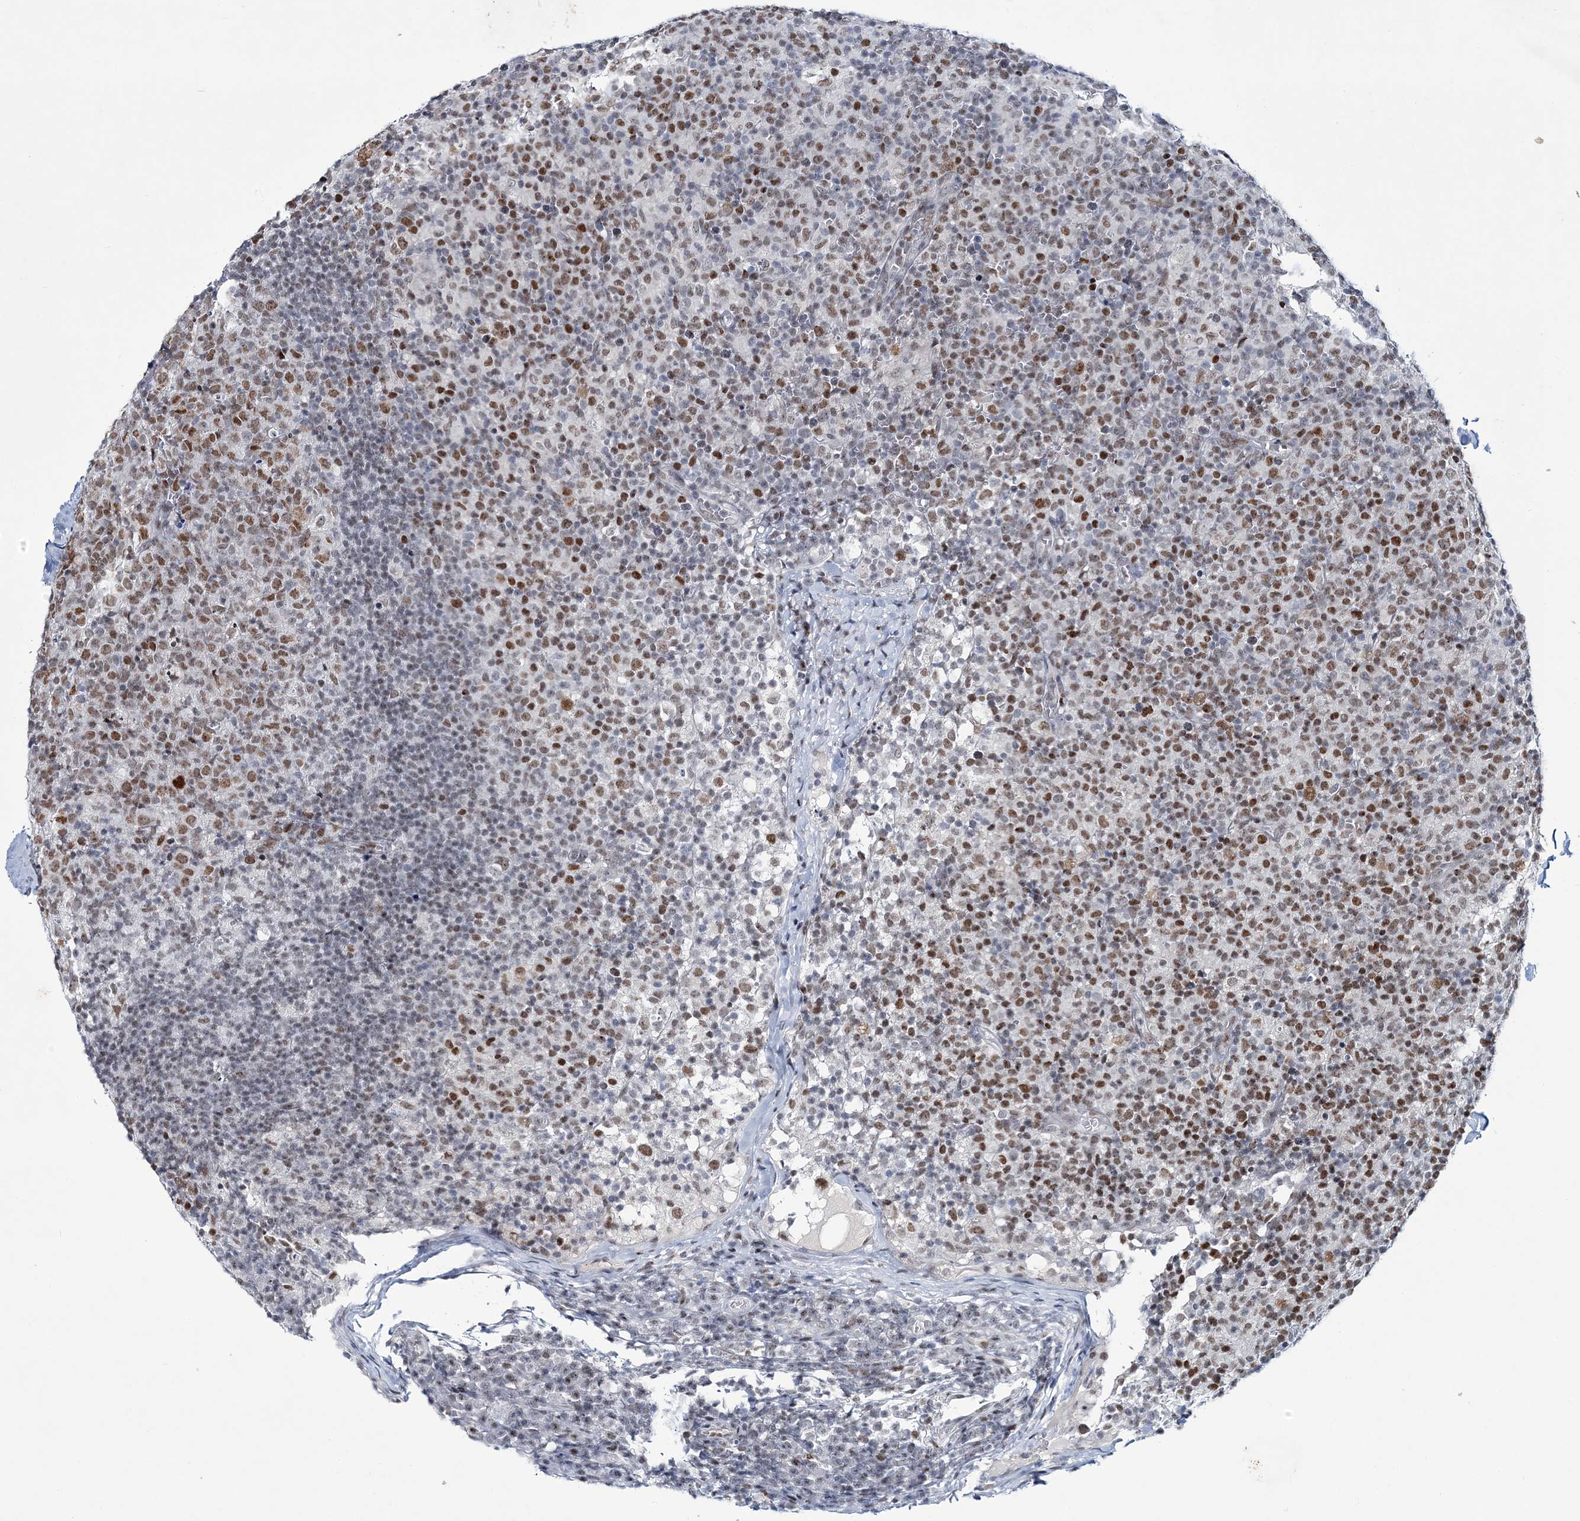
{"staining": {"intensity": "moderate", "quantity": ">75%", "location": "nuclear"}, "tissue": "lymph node", "cell_type": "Germinal center cells", "image_type": "normal", "snomed": [{"axis": "morphology", "description": "Normal tissue, NOS"}, {"axis": "morphology", "description": "Inflammation, NOS"}, {"axis": "topography", "description": "Lymph node"}], "caption": "Protein staining of unremarkable lymph node demonstrates moderate nuclear staining in approximately >75% of germinal center cells.", "gene": "LRRFIP2", "patient": {"sex": "male", "age": 55}}